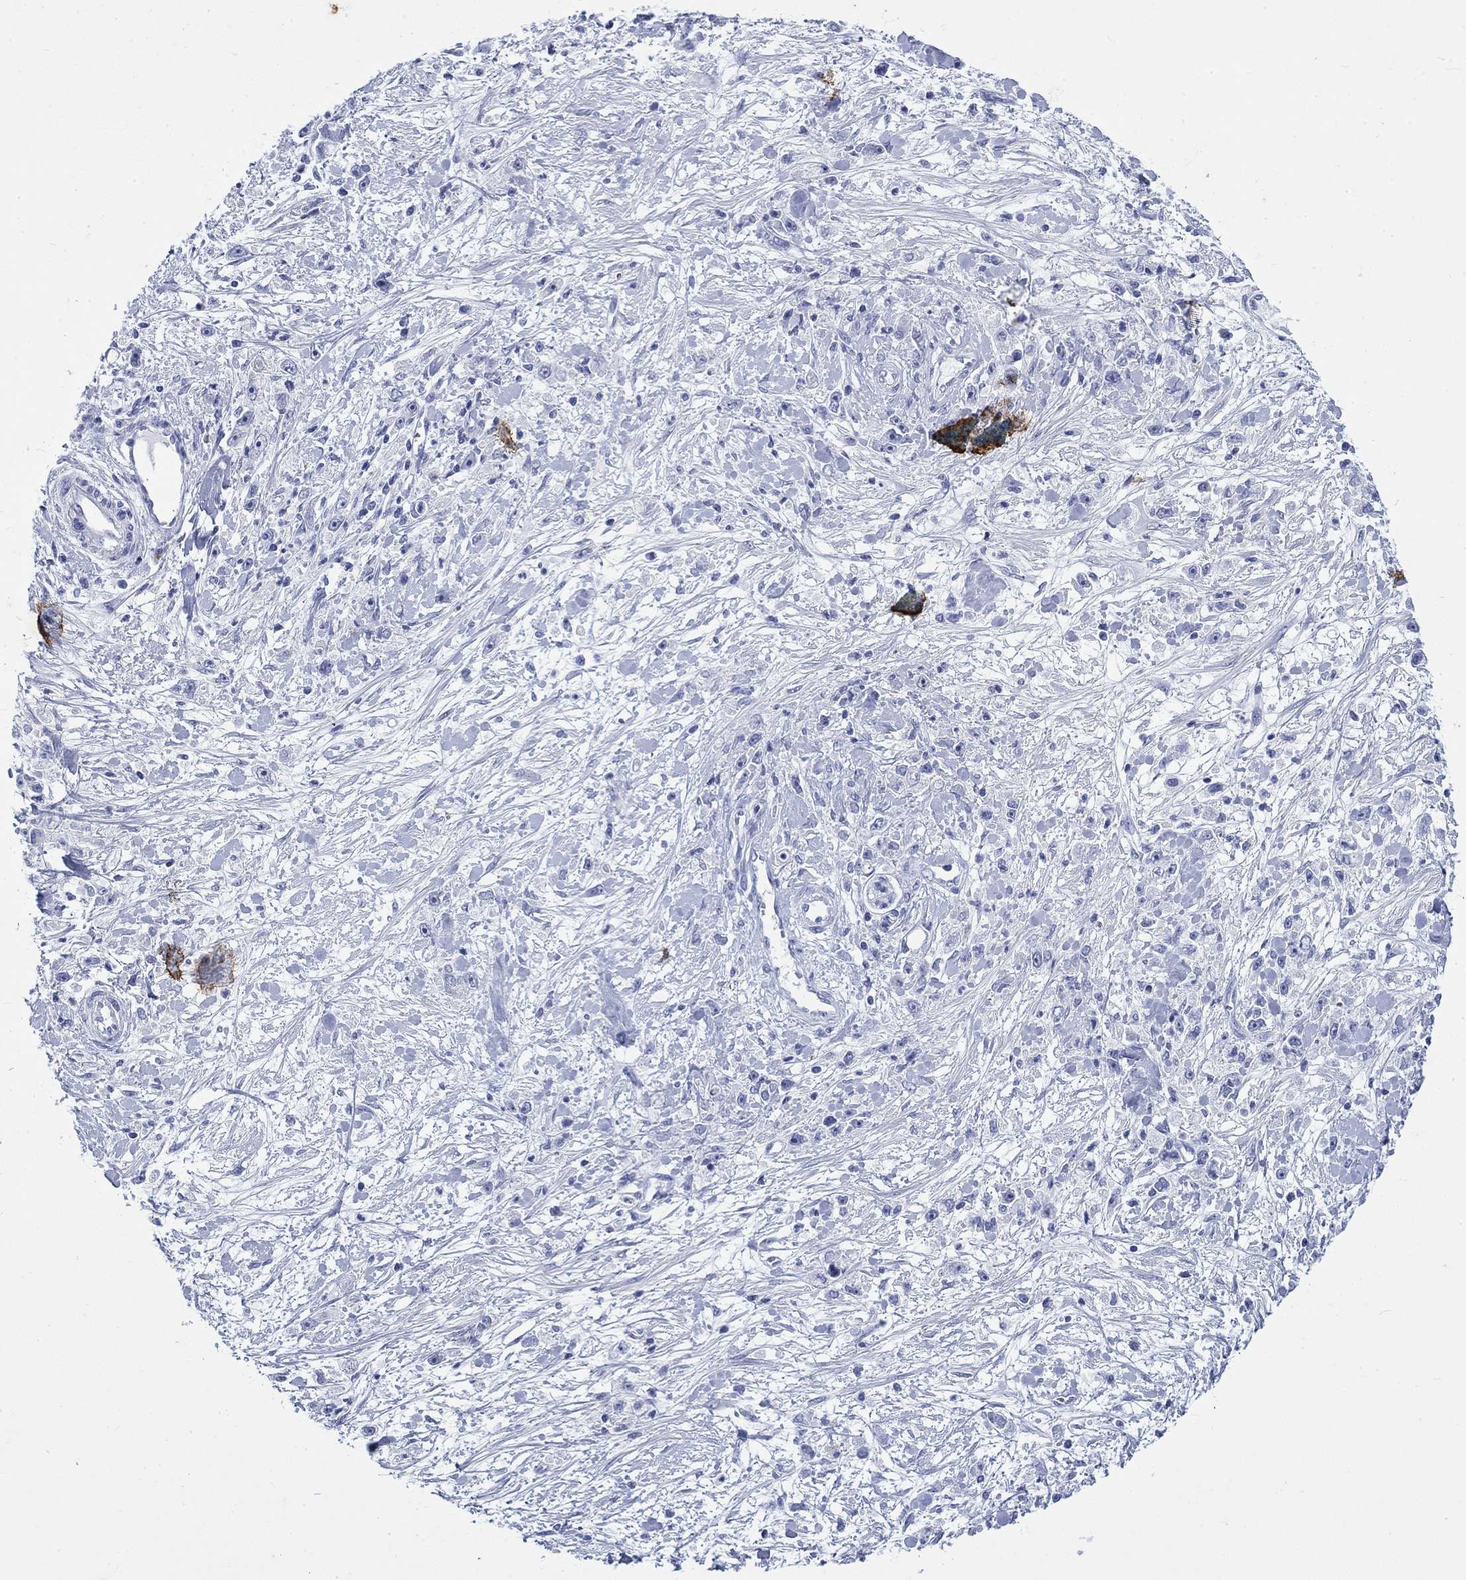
{"staining": {"intensity": "negative", "quantity": "none", "location": "none"}, "tissue": "stomach cancer", "cell_type": "Tumor cells", "image_type": "cancer", "snomed": [{"axis": "morphology", "description": "Adenocarcinoma, NOS"}, {"axis": "topography", "description": "Stomach"}], "caption": "An IHC photomicrograph of stomach cancer is shown. There is no staining in tumor cells of stomach cancer.", "gene": "KRT76", "patient": {"sex": "female", "age": 59}}